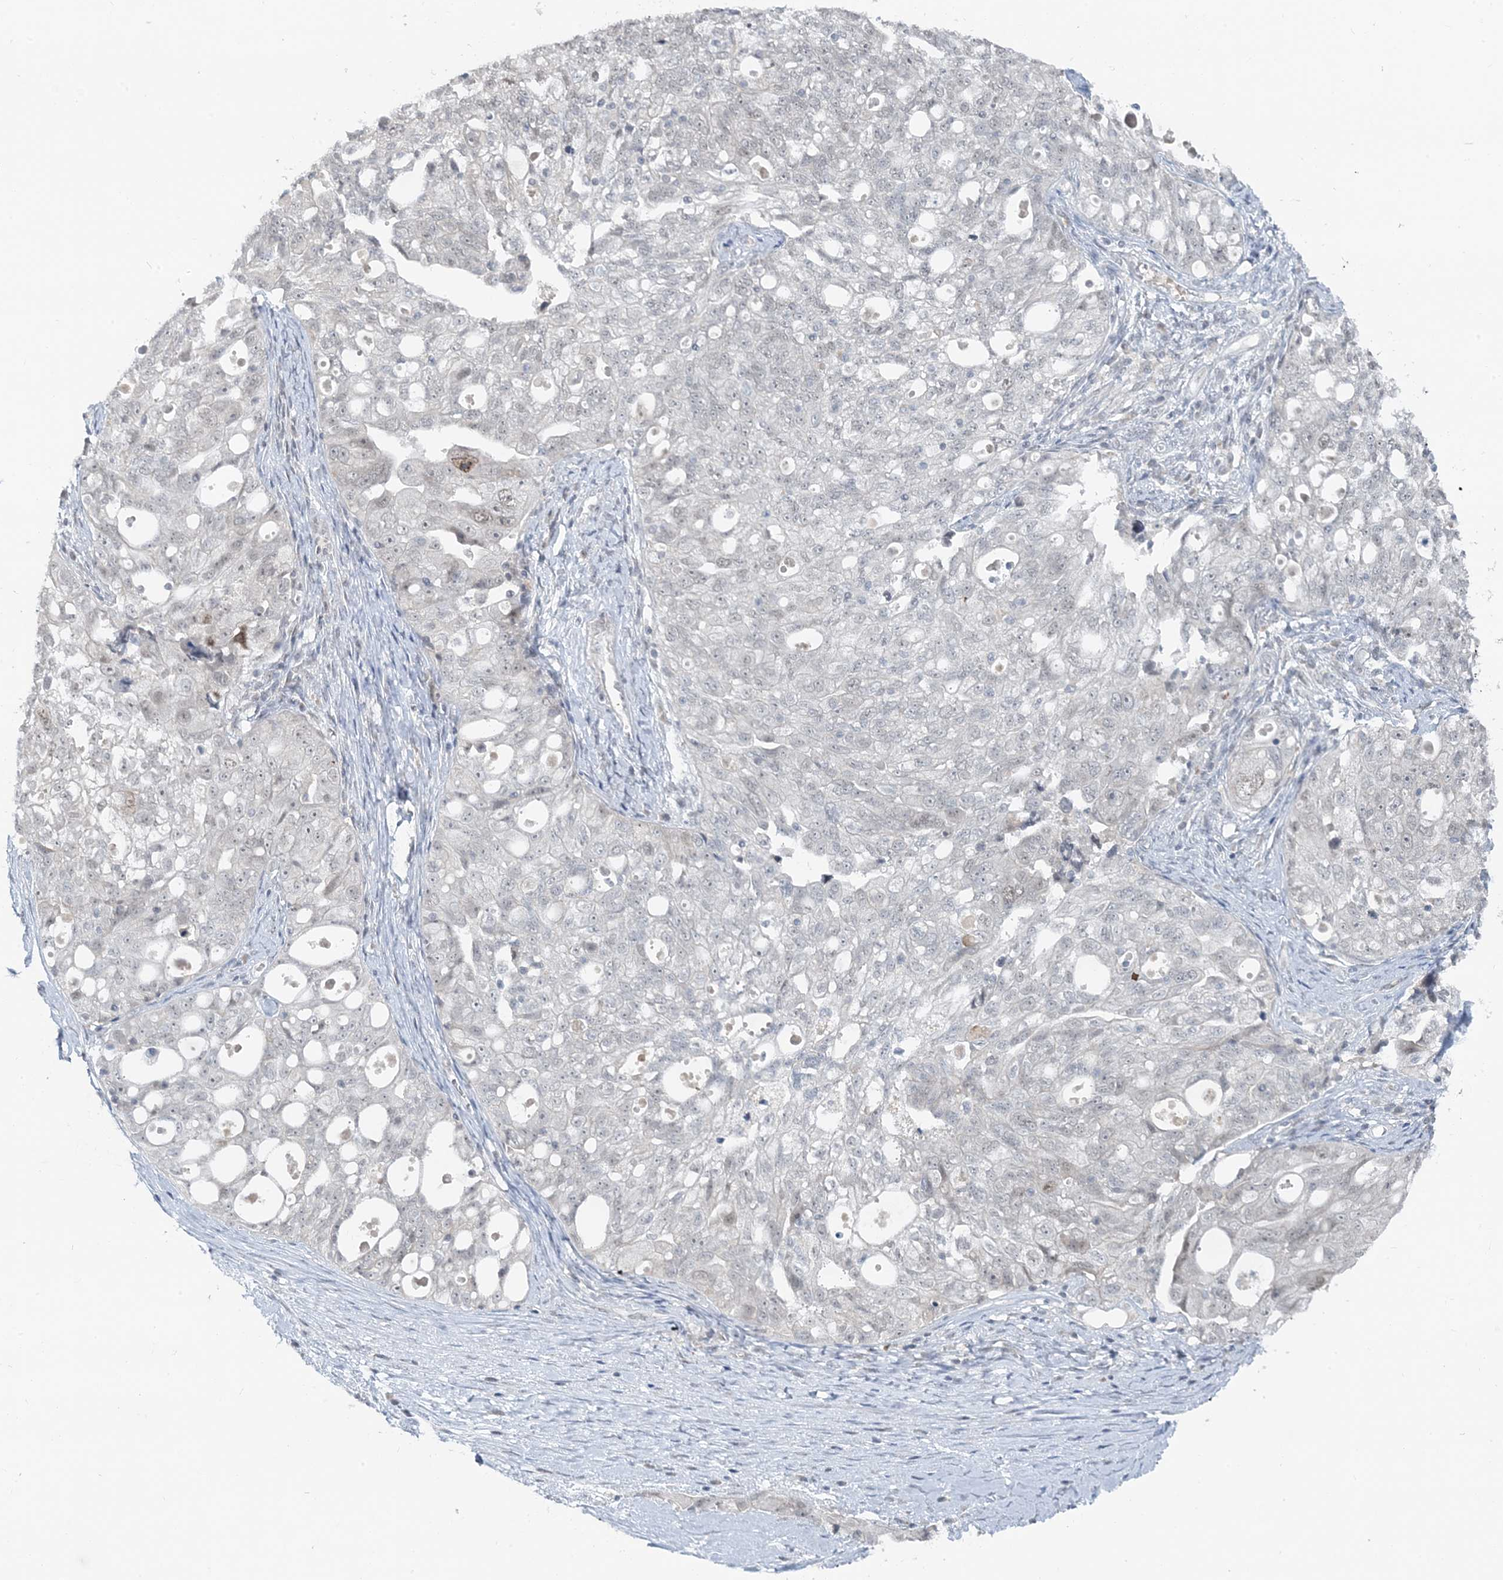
{"staining": {"intensity": "negative", "quantity": "none", "location": "none"}, "tissue": "ovarian cancer", "cell_type": "Tumor cells", "image_type": "cancer", "snomed": [{"axis": "morphology", "description": "Carcinoma, NOS"}, {"axis": "morphology", "description": "Cystadenocarcinoma, serous, NOS"}, {"axis": "topography", "description": "Ovary"}], "caption": "Immunohistochemistry (IHC) of human carcinoma (ovarian) displays no positivity in tumor cells. (DAB IHC, high magnification).", "gene": "LEXM", "patient": {"sex": "female", "age": 69}}